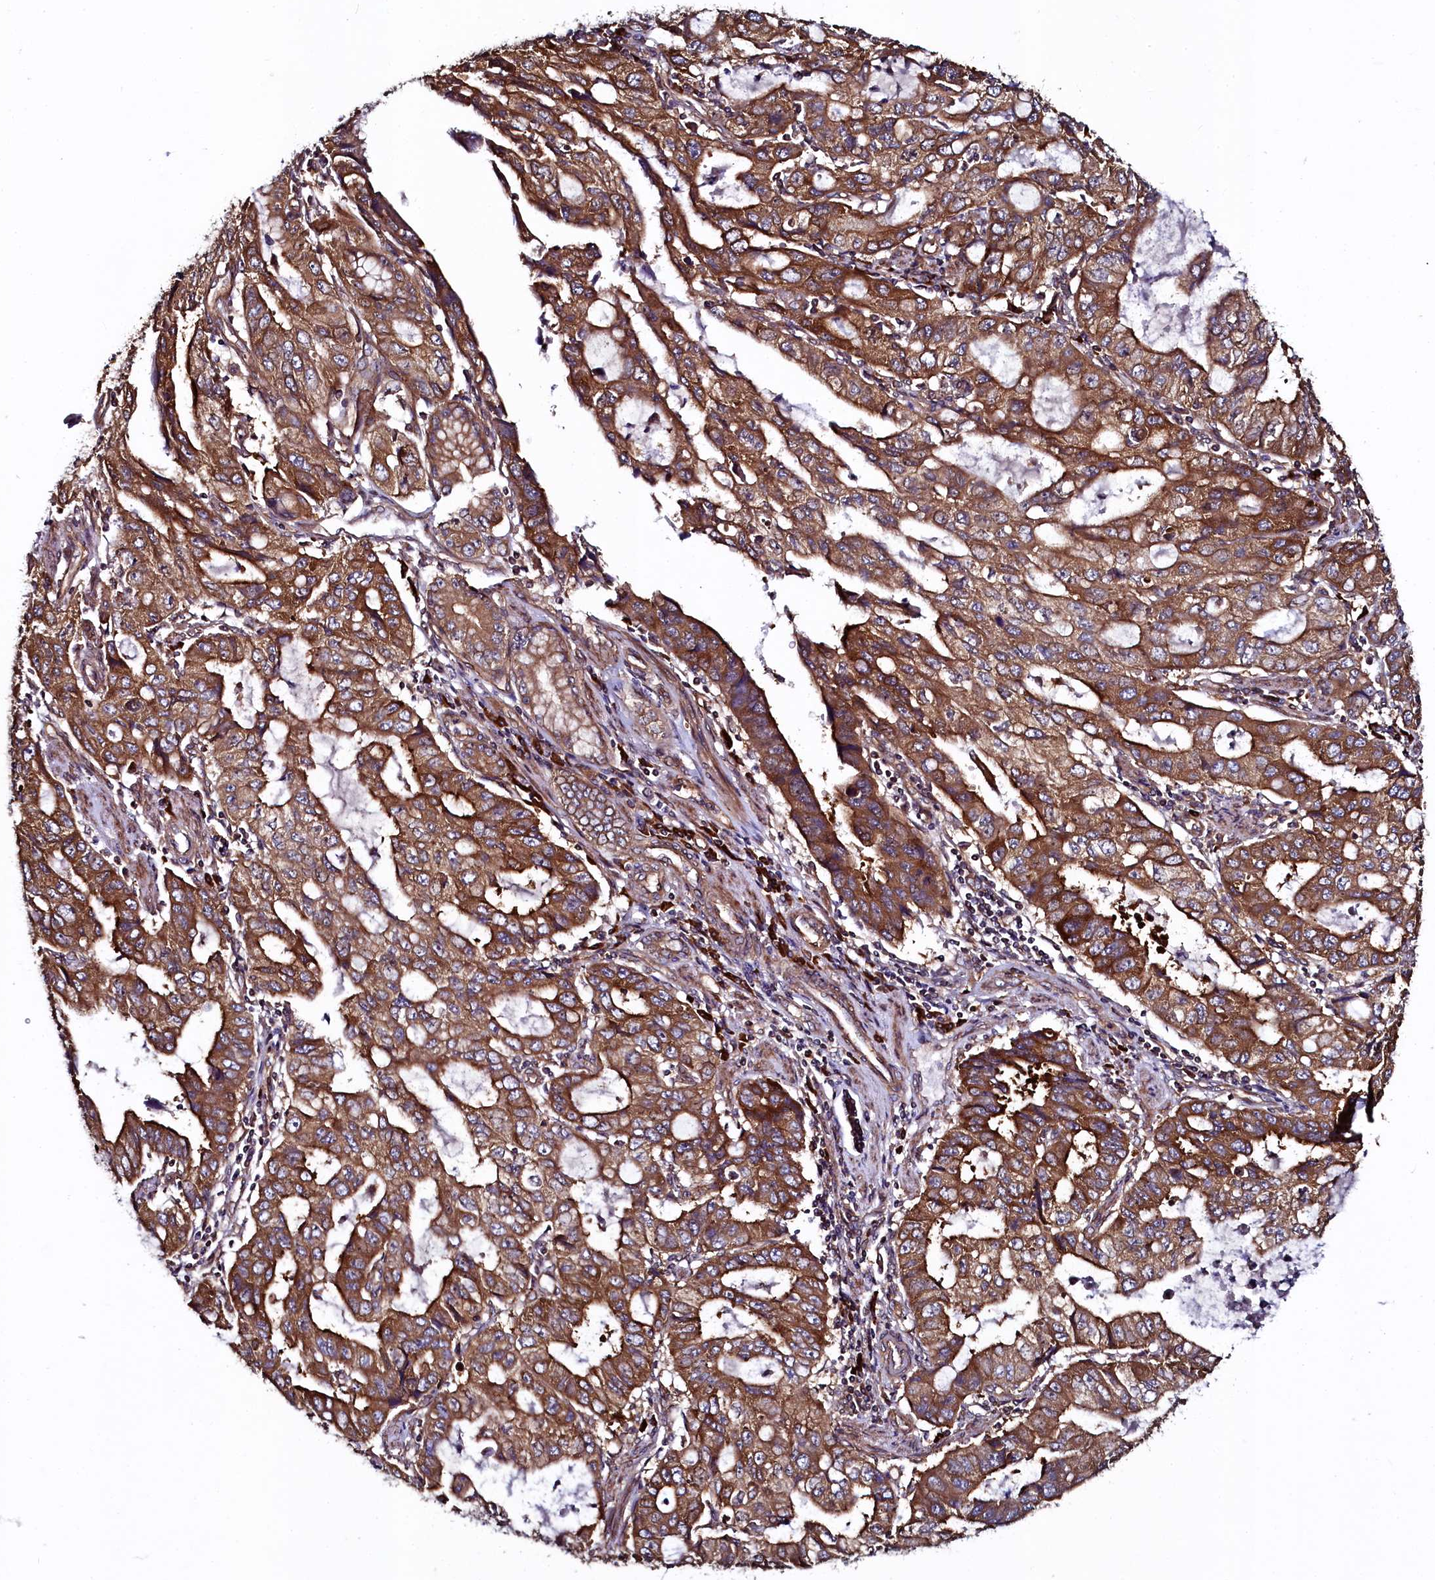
{"staining": {"intensity": "strong", "quantity": ">75%", "location": "cytoplasmic/membranous"}, "tissue": "stomach cancer", "cell_type": "Tumor cells", "image_type": "cancer", "snomed": [{"axis": "morphology", "description": "Adenocarcinoma, NOS"}, {"axis": "topography", "description": "Stomach, upper"}], "caption": "Immunohistochemical staining of stomach cancer (adenocarcinoma) exhibits high levels of strong cytoplasmic/membranous positivity in about >75% of tumor cells.", "gene": "USPL1", "patient": {"sex": "female", "age": 52}}